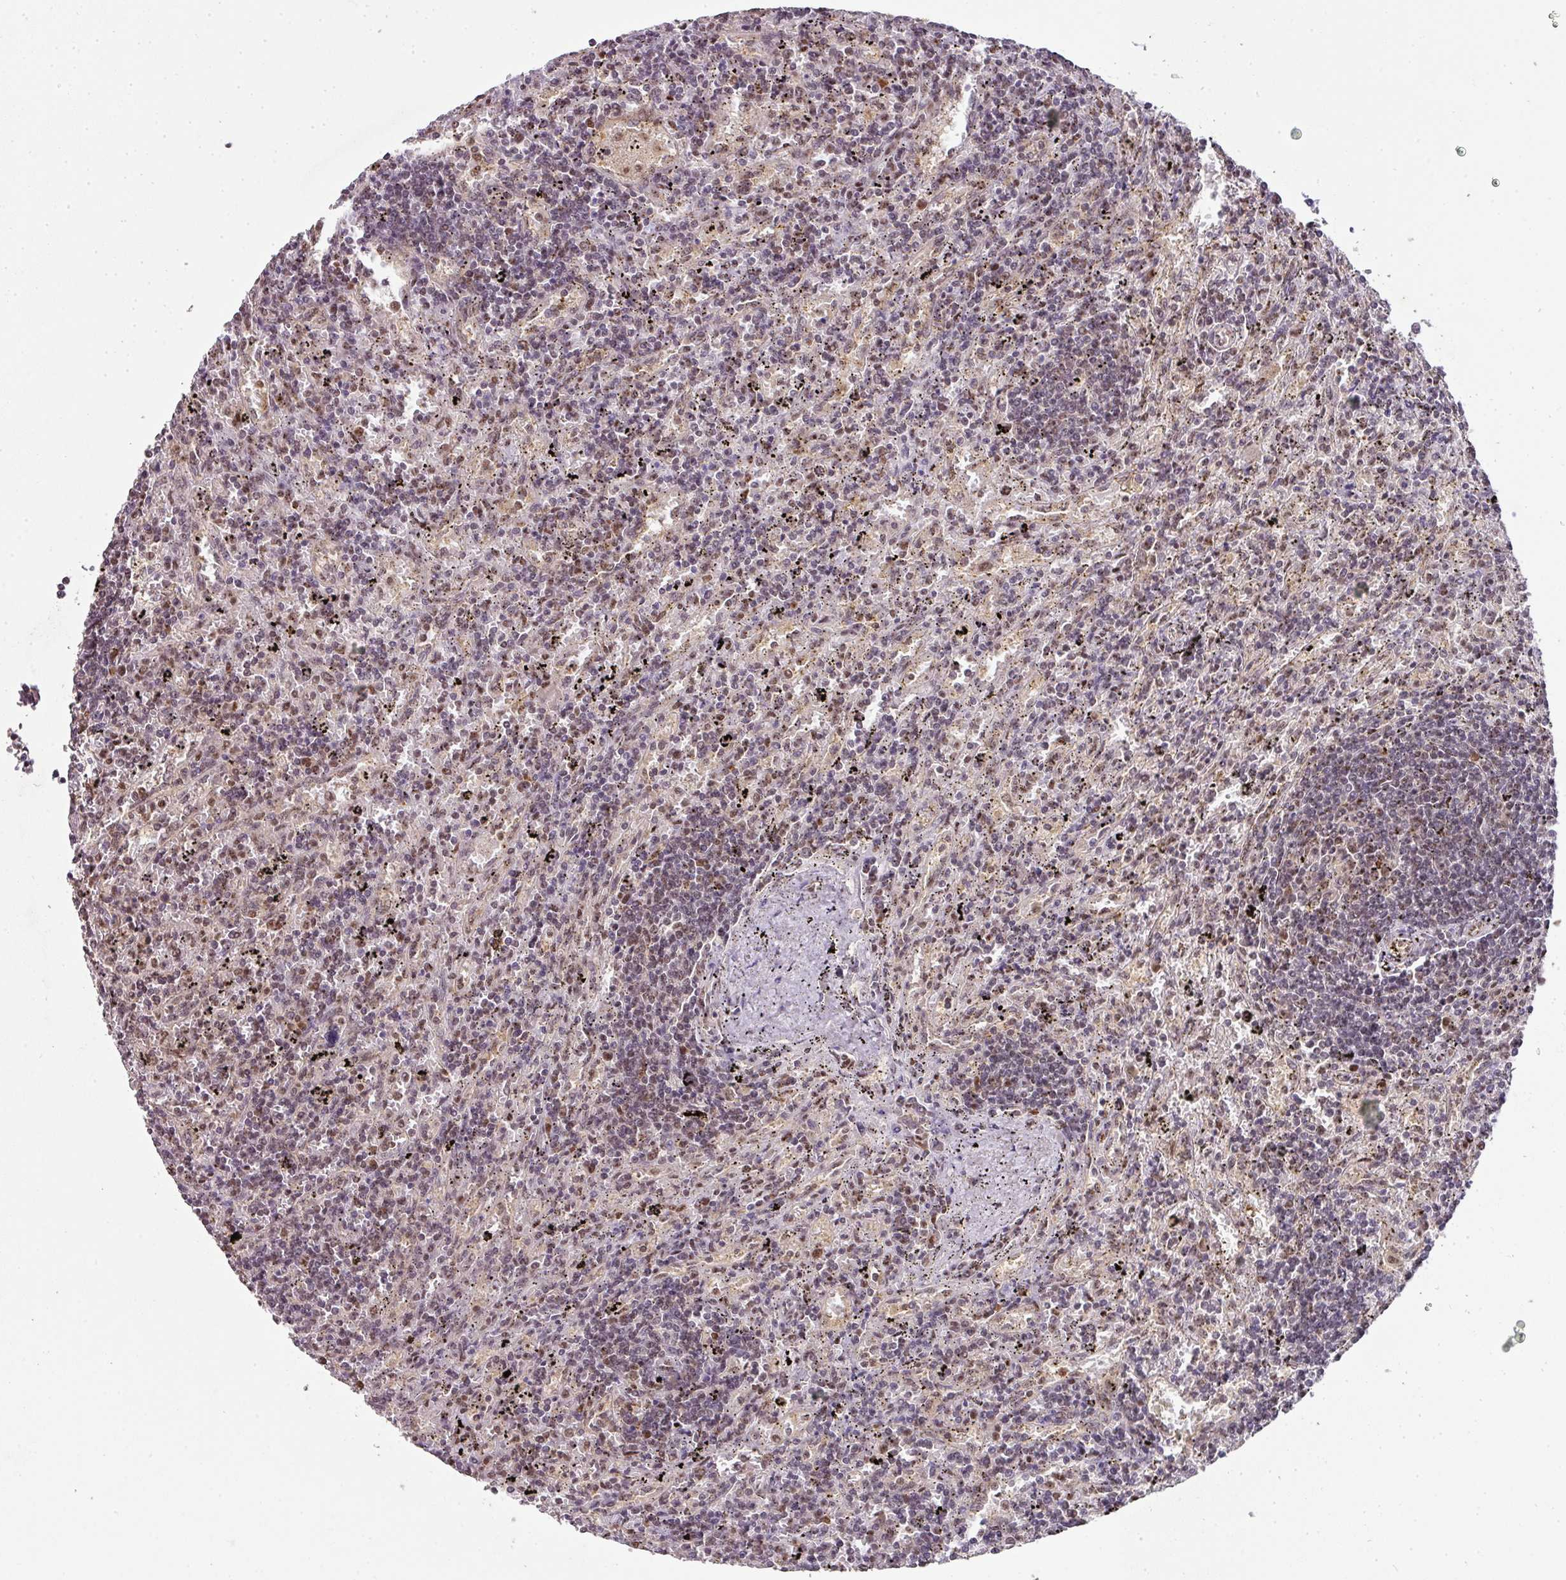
{"staining": {"intensity": "weak", "quantity": "<25%", "location": "nuclear"}, "tissue": "lymphoma", "cell_type": "Tumor cells", "image_type": "cancer", "snomed": [{"axis": "morphology", "description": "Malignant lymphoma, non-Hodgkin's type, Low grade"}, {"axis": "topography", "description": "Spleen"}], "caption": "DAB immunohistochemical staining of human low-grade malignant lymphoma, non-Hodgkin's type demonstrates no significant positivity in tumor cells.", "gene": "RANBP9", "patient": {"sex": "male", "age": 76}}